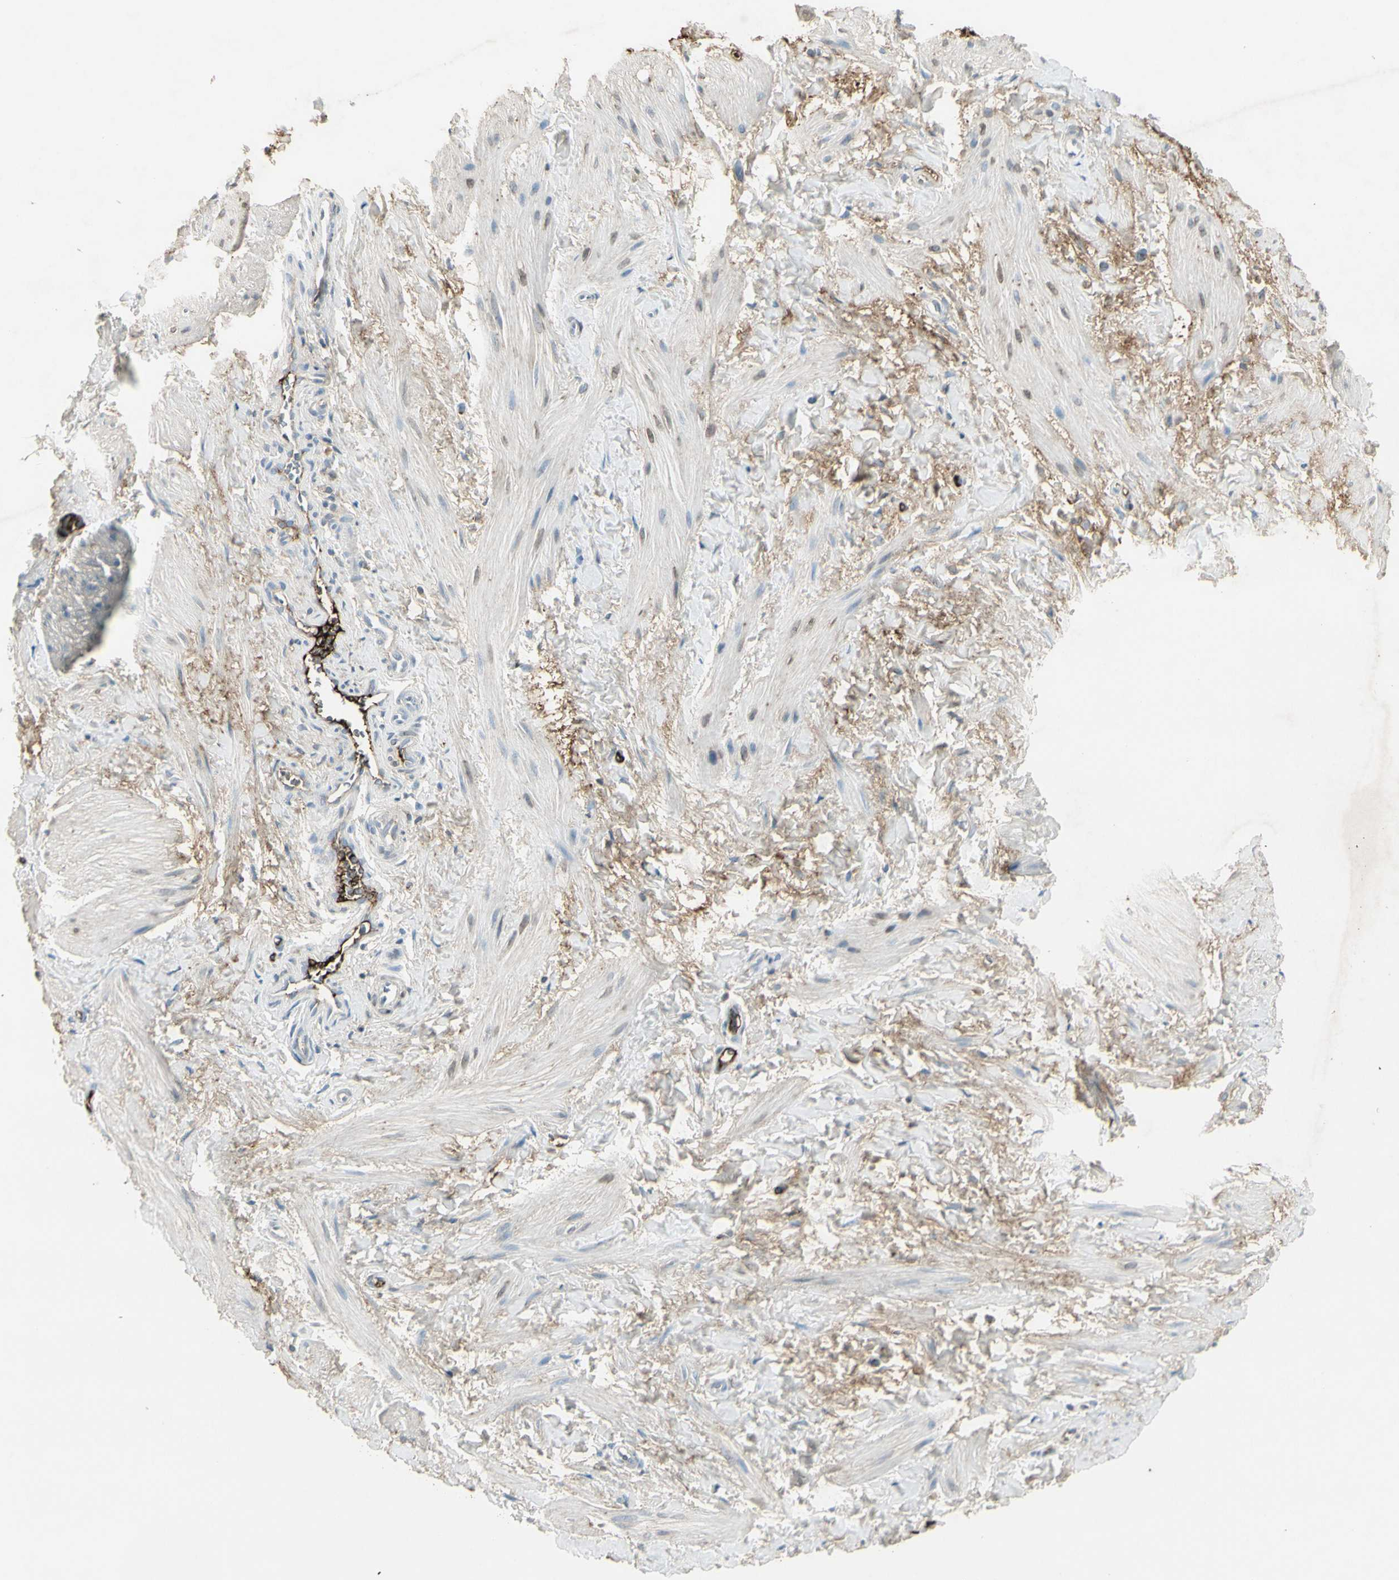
{"staining": {"intensity": "weak", "quantity": "<25%", "location": "nuclear"}, "tissue": "smooth muscle", "cell_type": "Smooth muscle cells", "image_type": "normal", "snomed": [{"axis": "morphology", "description": "Normal tissue, NOS"}, {"axis": "topography", "description": "Smooth muscle"}], "caption": "Immunohistochemistry (IHC) image of normal smooth muscle: human smooth muscle stained with DAB (3,3'-diaminobenzidine) displays no significant protein staining in smooth muscle cells.", "gene": "IGHM", "patient": {"sex": "male", "age": 16}}